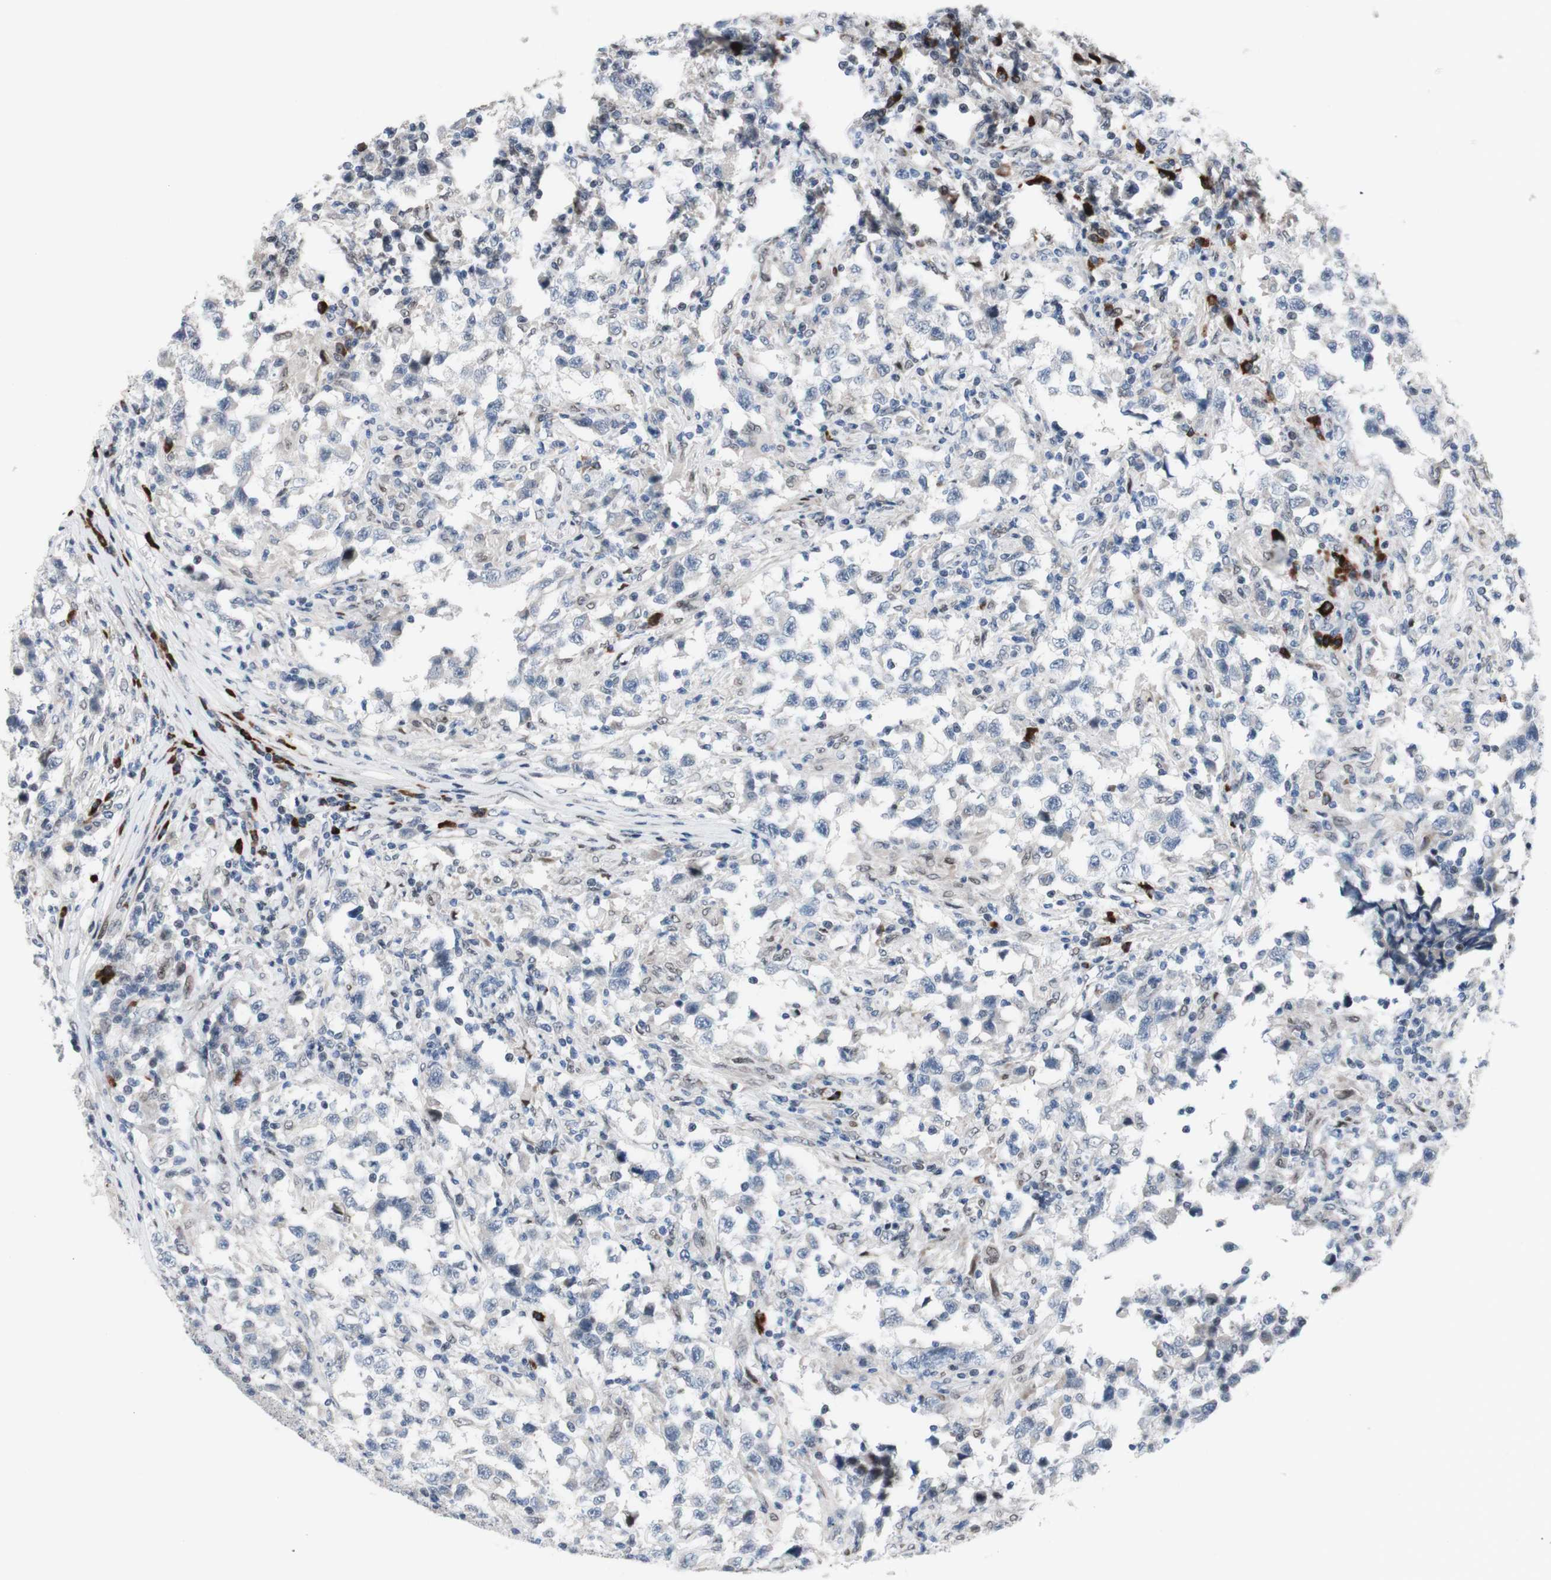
{"staining": {"intensity": "negative", "quantity": "none", "location": "none"}, "tissue": "testis cancer", "cell_type": "Tumor cells", "image_type": "cancer", "snomed": [{"axis": "morphology", "description": "Carcinoma, Embryonal, NOS"}, {"axis": "topography", "description": "Testis"}], "caption": "The histopathology image shows no staining of tumor cells in testis embryonal carcinoma.", "gene": "PHTF2", "patient": {"sex": "male", "age": 21}}